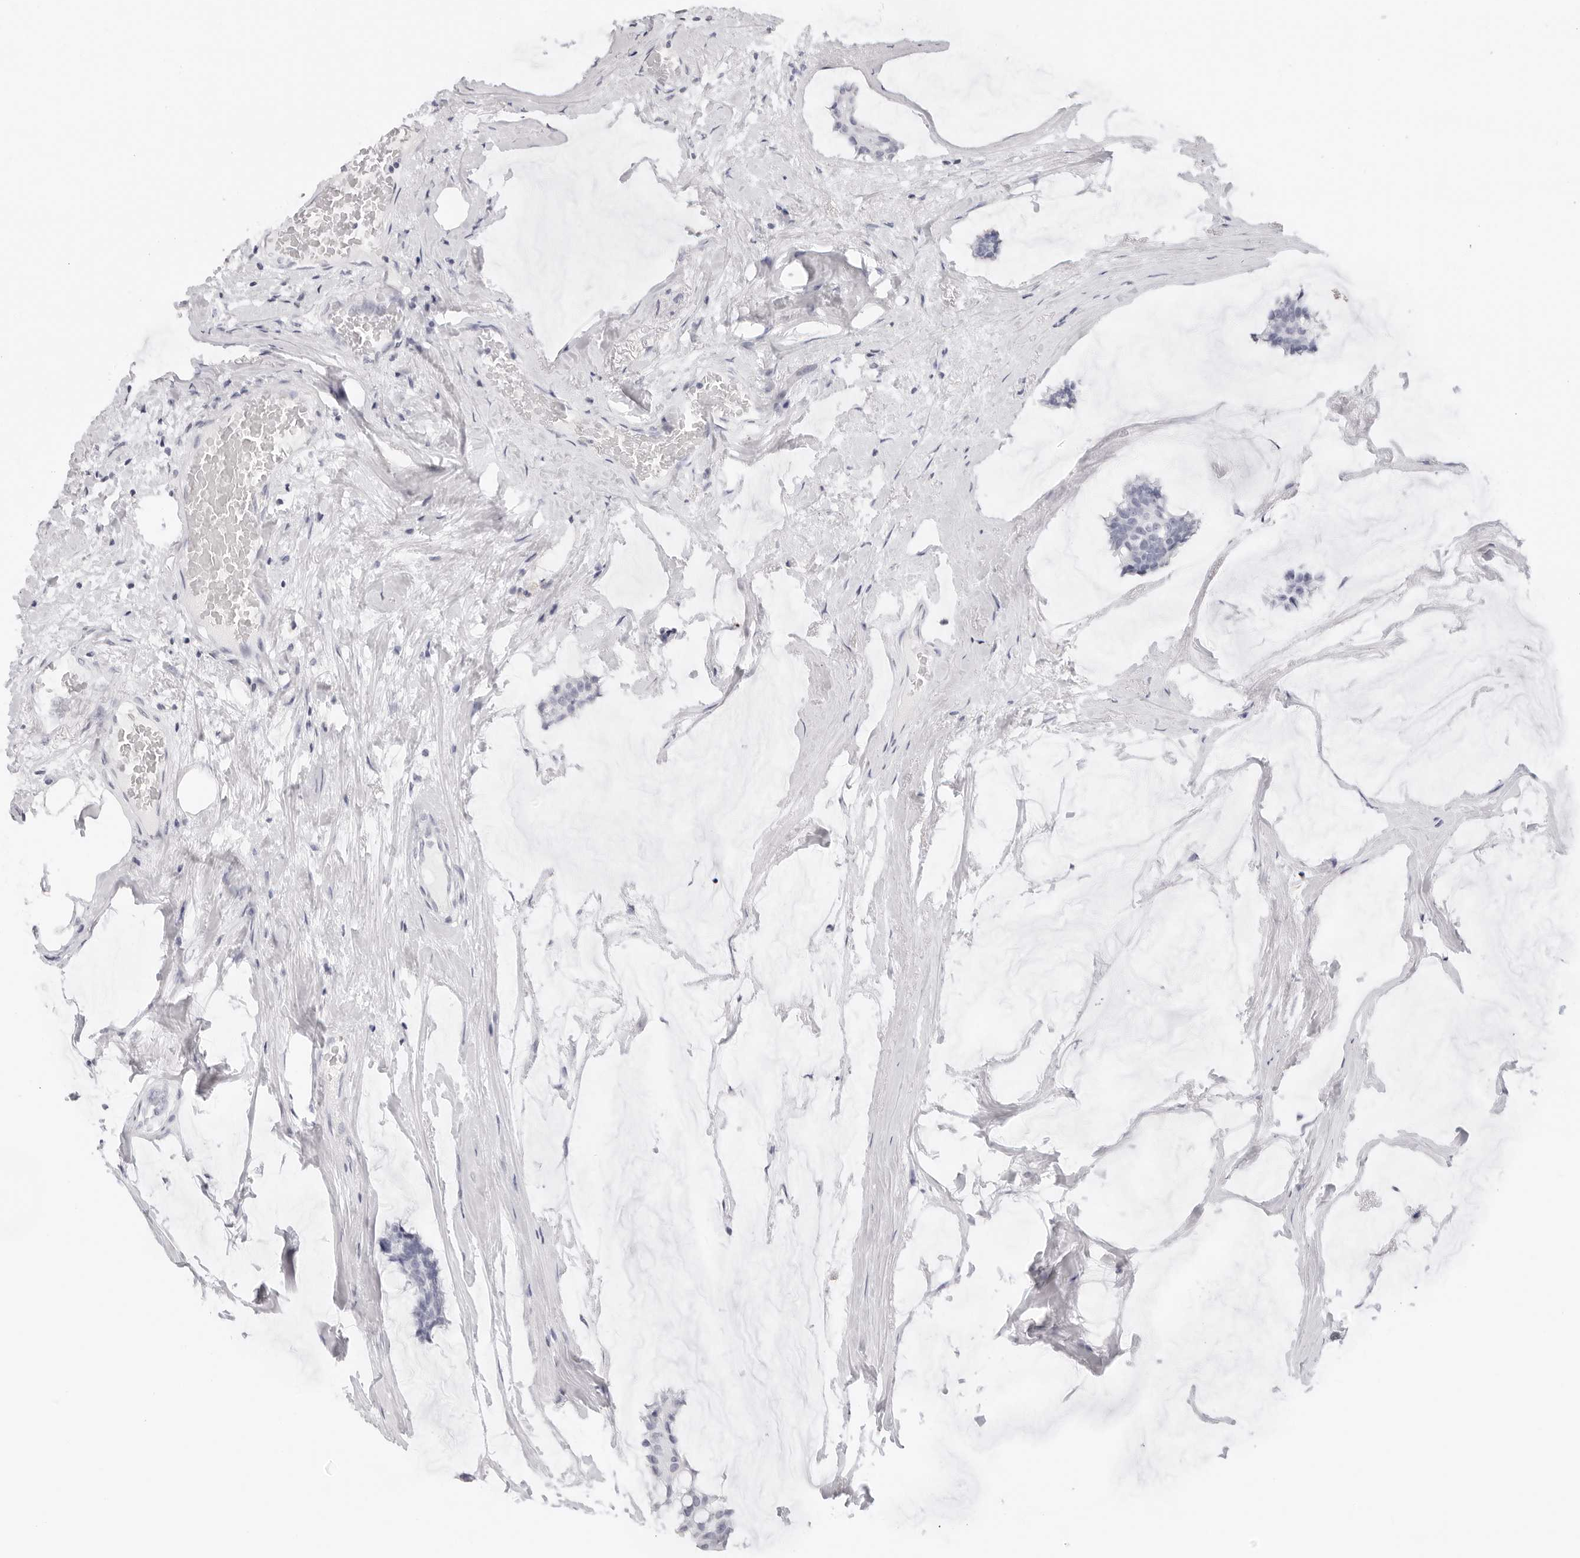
{"staining": {"intensity": "negative", "quantity": "none", "location": "none"}, "tissue": "breast cancer", "cell_type": "Tumor cells", "image_type": "cancer", "snomed": [{"axis": "morphology", "description": "Duct carcinoma"}, {"axis": "topography", "description": "Breast"}], "caption": "Image shows no significant protein expression in tumor cells of invasive ductal carcinoma (breast).", "gene": "AGMAT", "patient": {"sex": "female", "age": 93}}